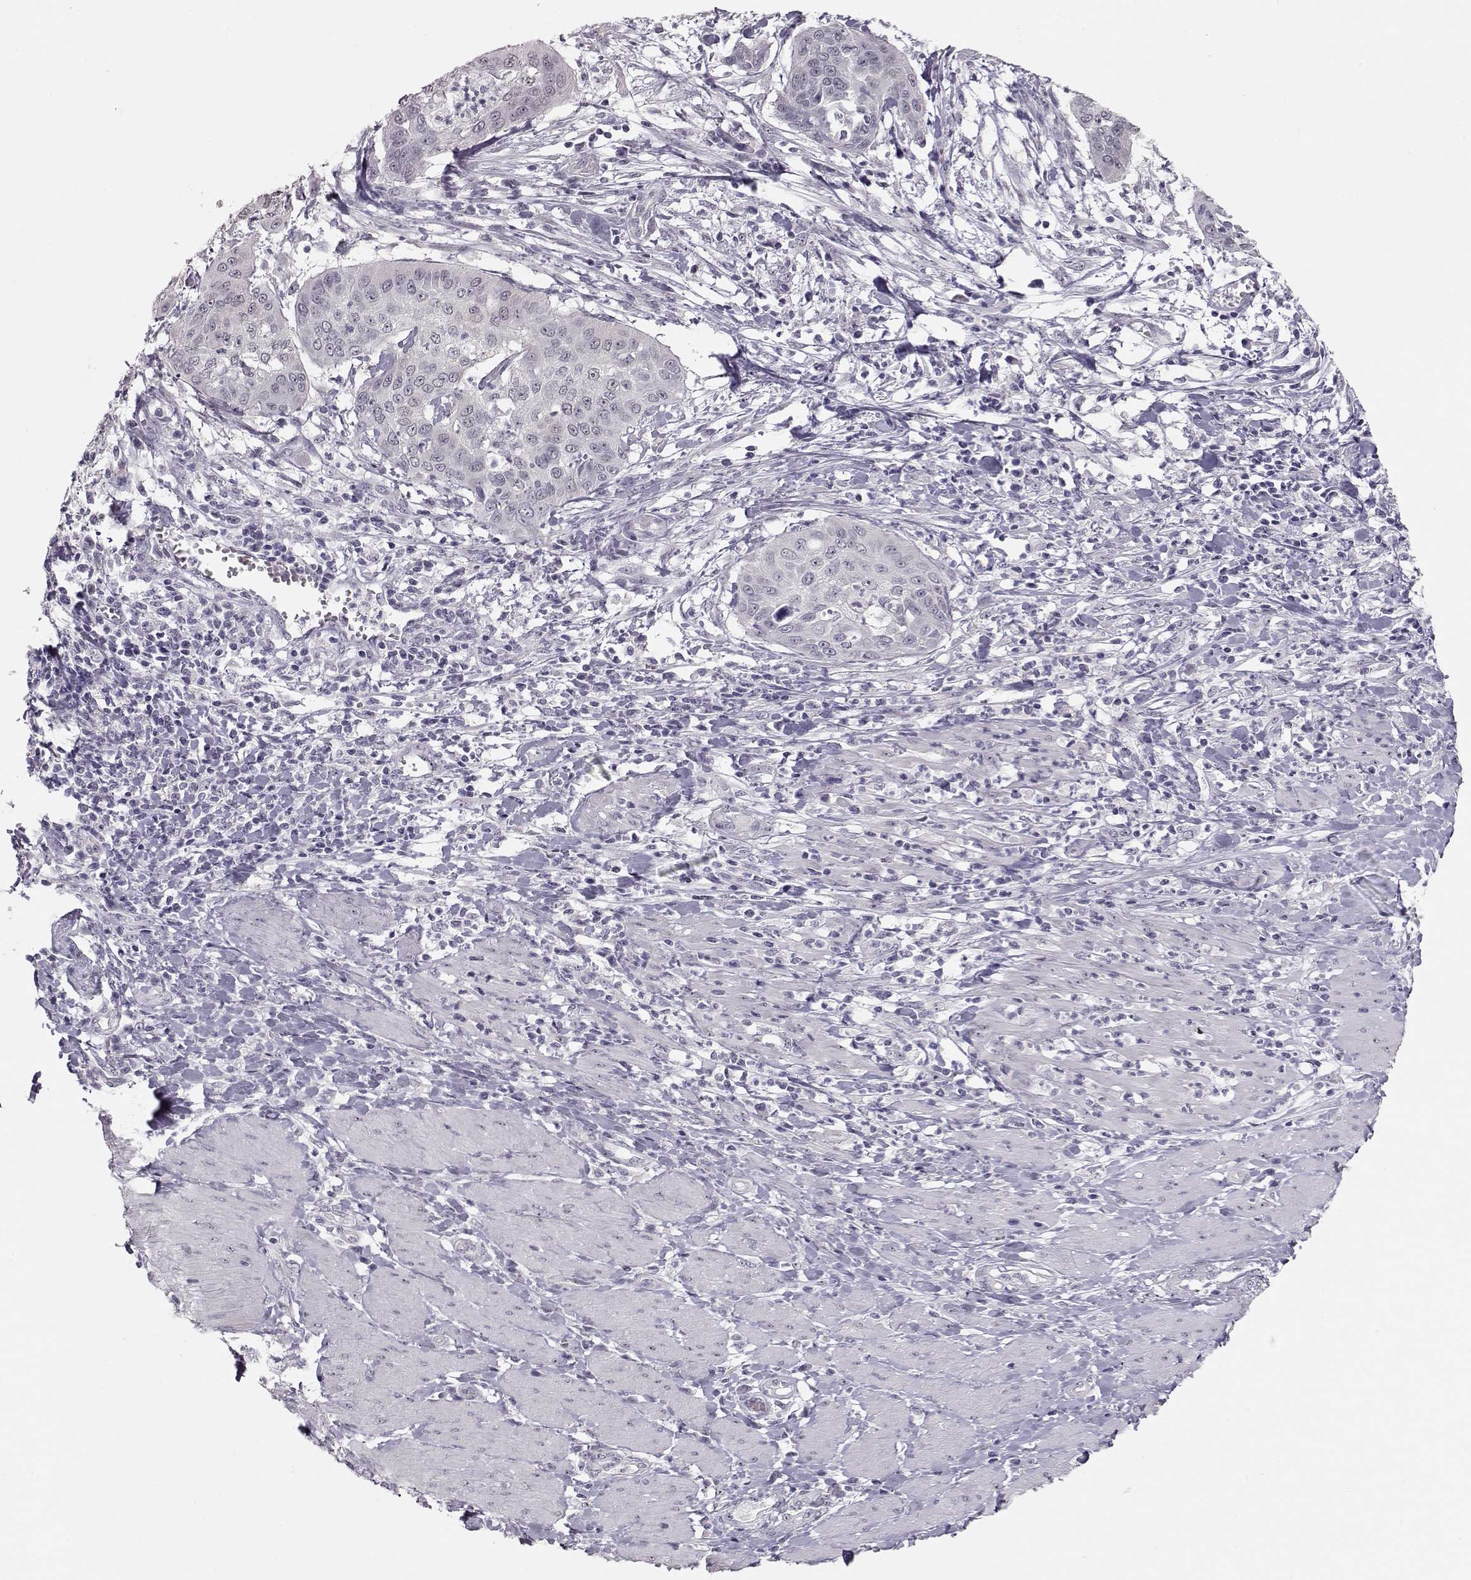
{"staining": {"intensity": "negative", "quantity": "none", "location": "none"}, "tissue": "cervical cancer", "cell_type": "Tumor cells", "image_type": "cancer", "snomed": [{"axis": "morphology", "description": "Squamous cell carcinoma, NOS"}, {"axis": "topography", "description": "Cervix"}], "caption": "The photomicrograph exhibits no staining of tumor cells in squamous cell carcinoma (cervical). Brightfield microscopy of immunohistochemistry (IHC) stained with DAB (brown) and hematoxylin (blue), captured at high magnification.", "gene": "FAM205A", "patient": {"sex": "female", "age": 39}}